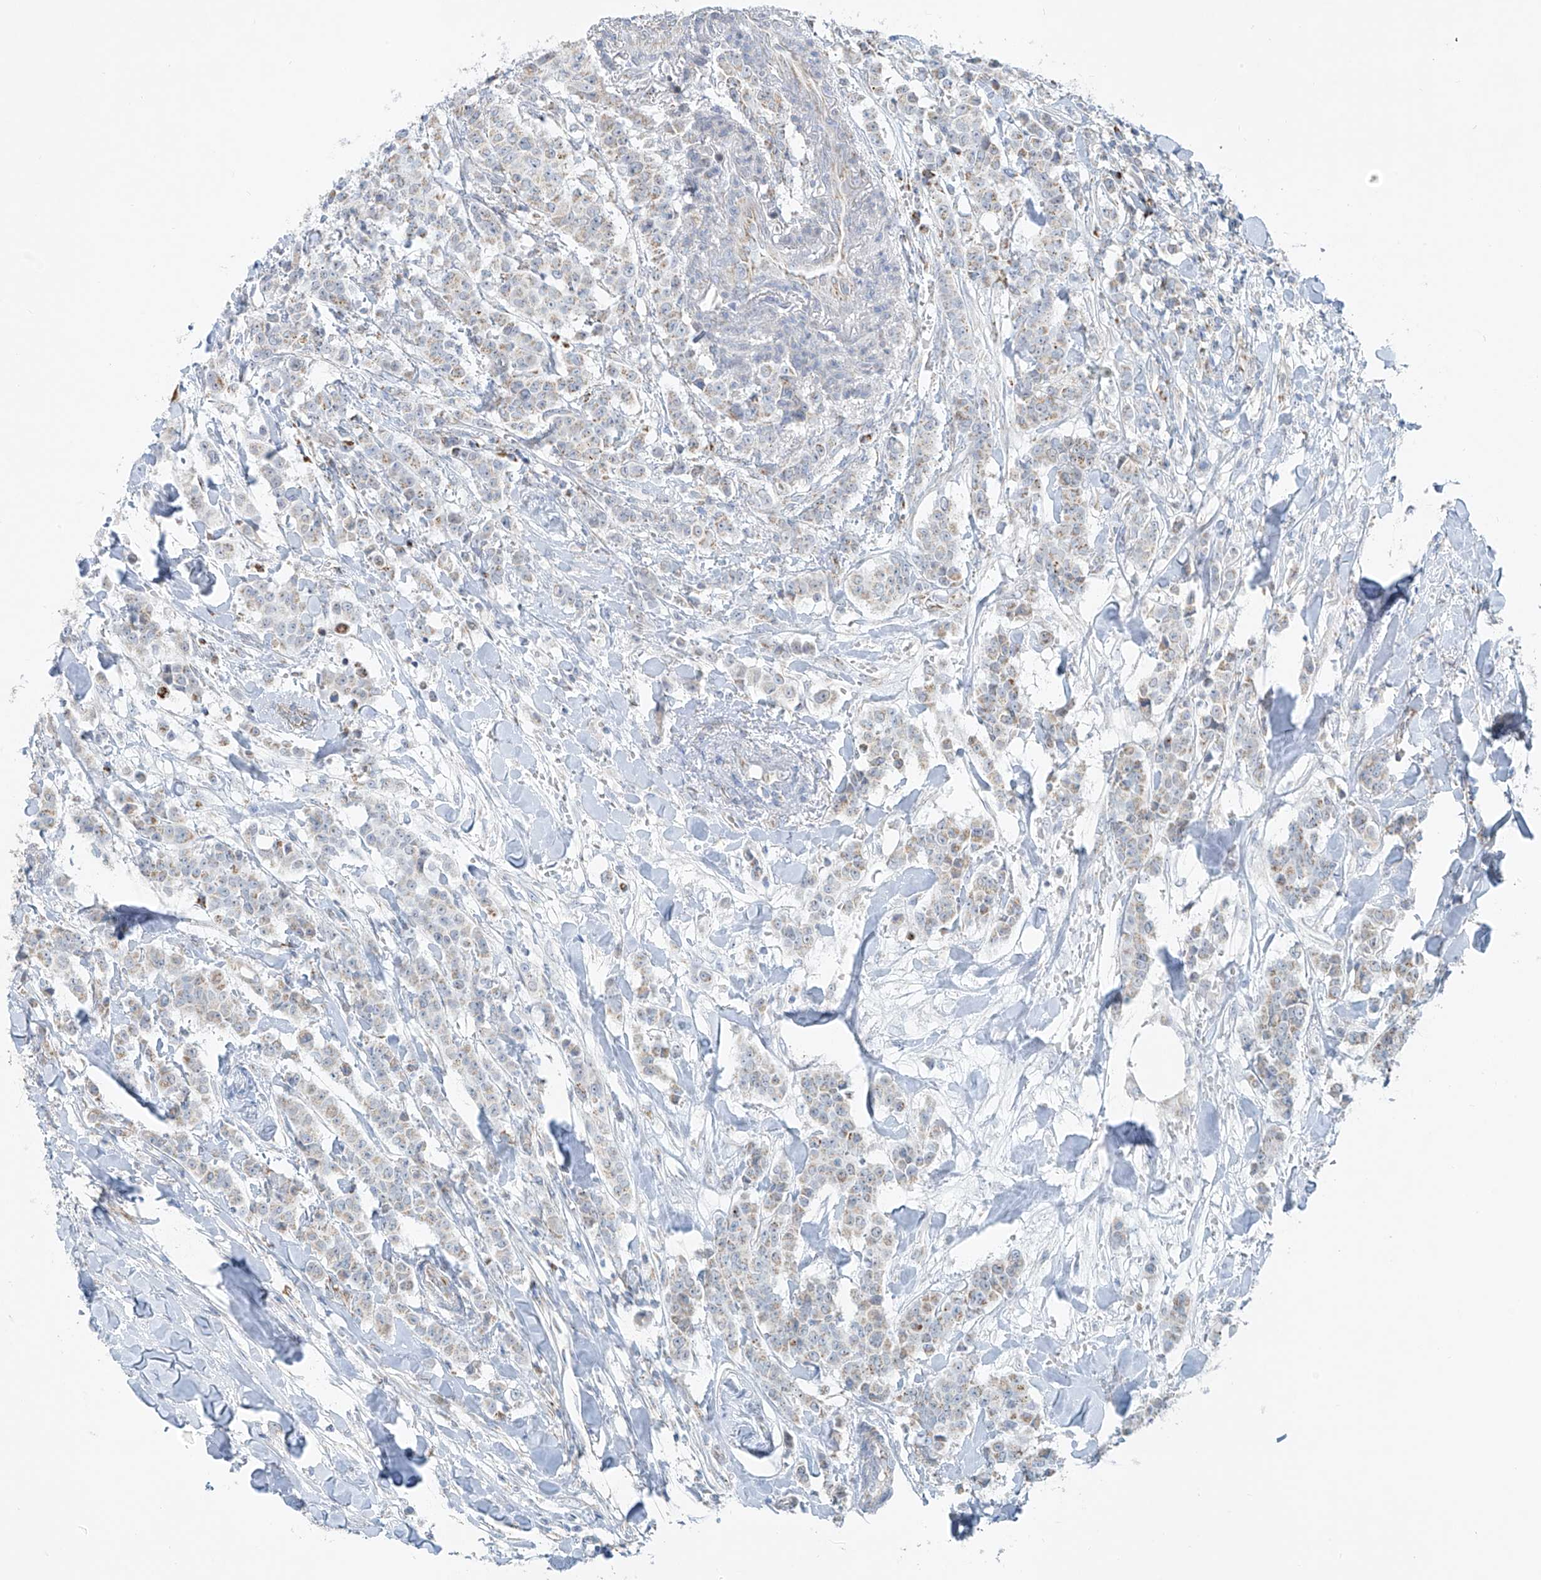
{"staining": {"intensity": "negative", "quantity": "none", "location": "none"}, "tissue": "breast cancer", "cell_type": "Tumor cells", "image_type": "cancer", "snomed": [{"axis": "morphology", "description": "Duct carcinoma"}, {"axis": "topography", "description": "Breast"}], "caption": "An image of human breast cancer is negative for staining in tumor cells.", "gene": "SMDT1", "patient": {"sex": "female", "age": 40}}